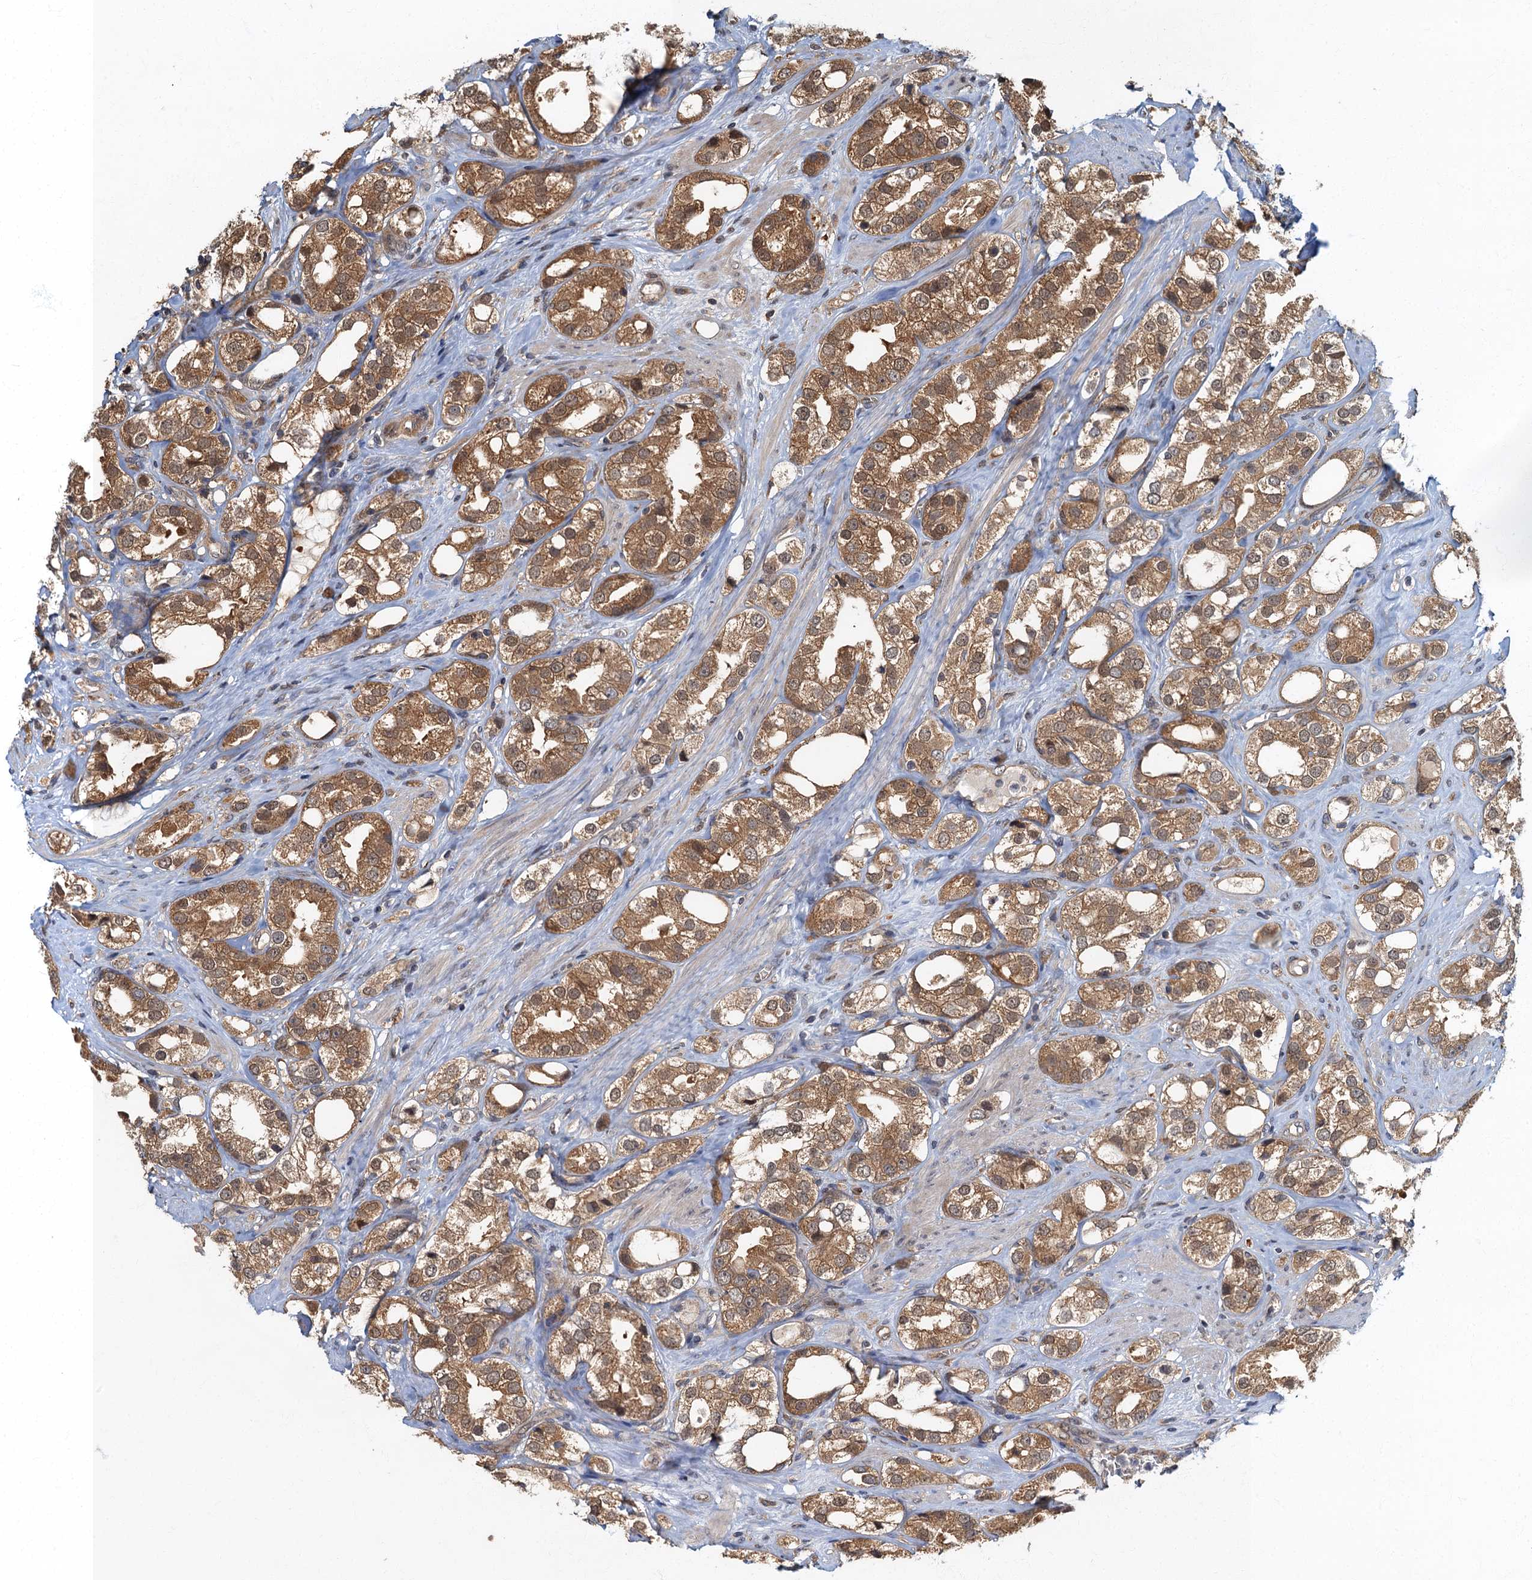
{"staining": {"intensity": "moderate", "quantity": ">75%", "location": "cytoplasmic/membranous,nuclear"}, "tissue": "prostate cancer", "cell_type": "Tumor cells", "image_type": "cancer", "snomed": [{"axis": "morphology", "description": "Adenocarcinoma, NOS"}, {"axis": "topography", "description": "Prostate"}], "caption": "This micrograph demonstrates IHC staining of human prostate cancer (adenocarcinoma), with medium moderate cytoplasmic/membranous and nuclear staining in about >75% of tumor cells.", "gene": "TBCK", "patient": {"sex": "male", "age": 79}}